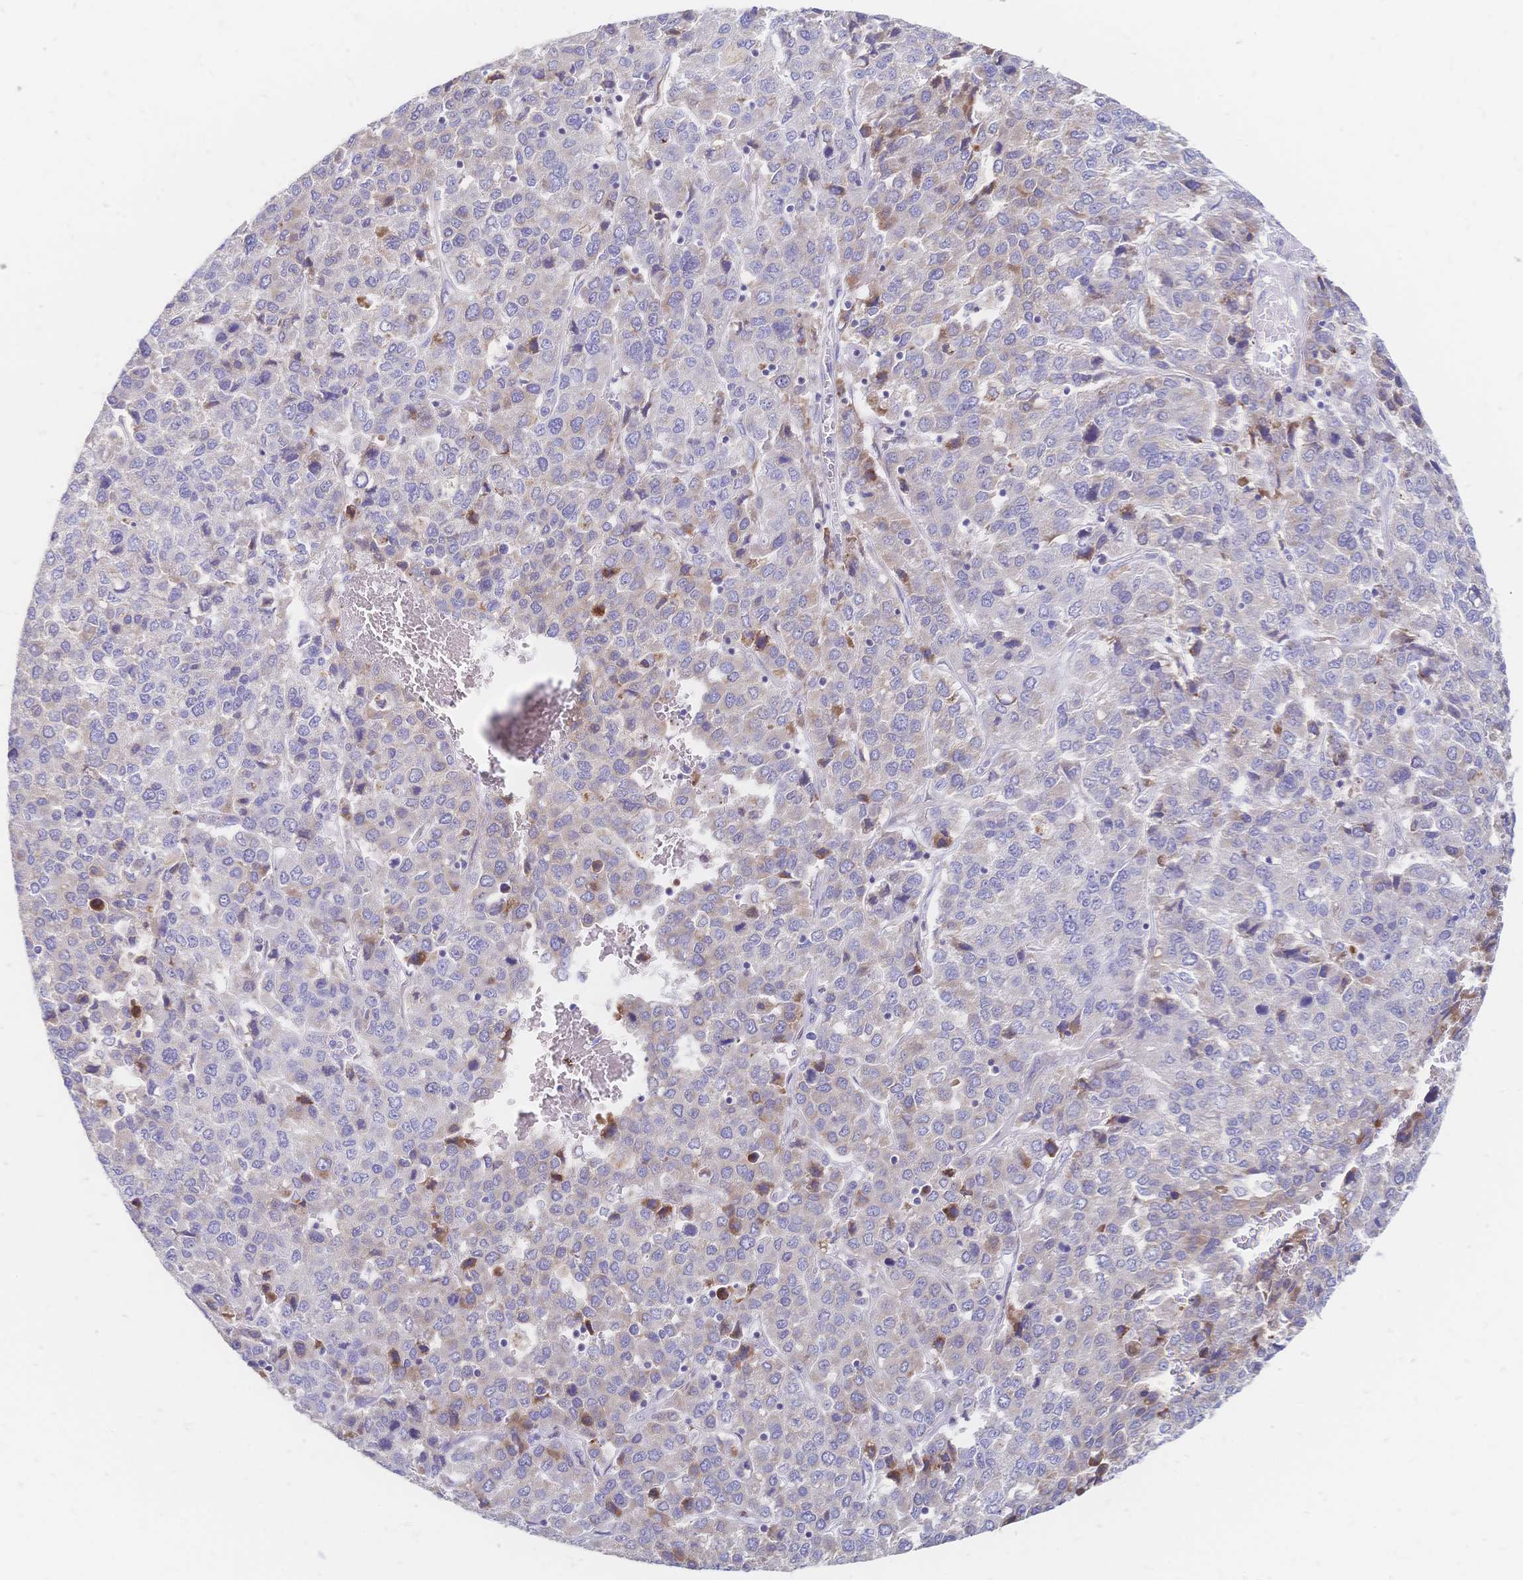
{"staining": {"intensity": "weak", "quantity": "25%-75%", "location": "cytoplasmic/membranous"}, "tissue": "liver cancer", "cell_type": "Tumor cells", "image_type": "cancer", "snomed": [{"axis": "morphology", "description": "Carcinoma, Hepatocellular, NOS"}, {"axis": "topography", "description": "Liver"}], "caption": "An image of human liver hepatocellular carcinoma stained for a protein exhibits weak cytoplasmic/membranous brown staining in tumor cells.", "gene": "VWC2L", "patient": {"sex": "male", "age": 69}}